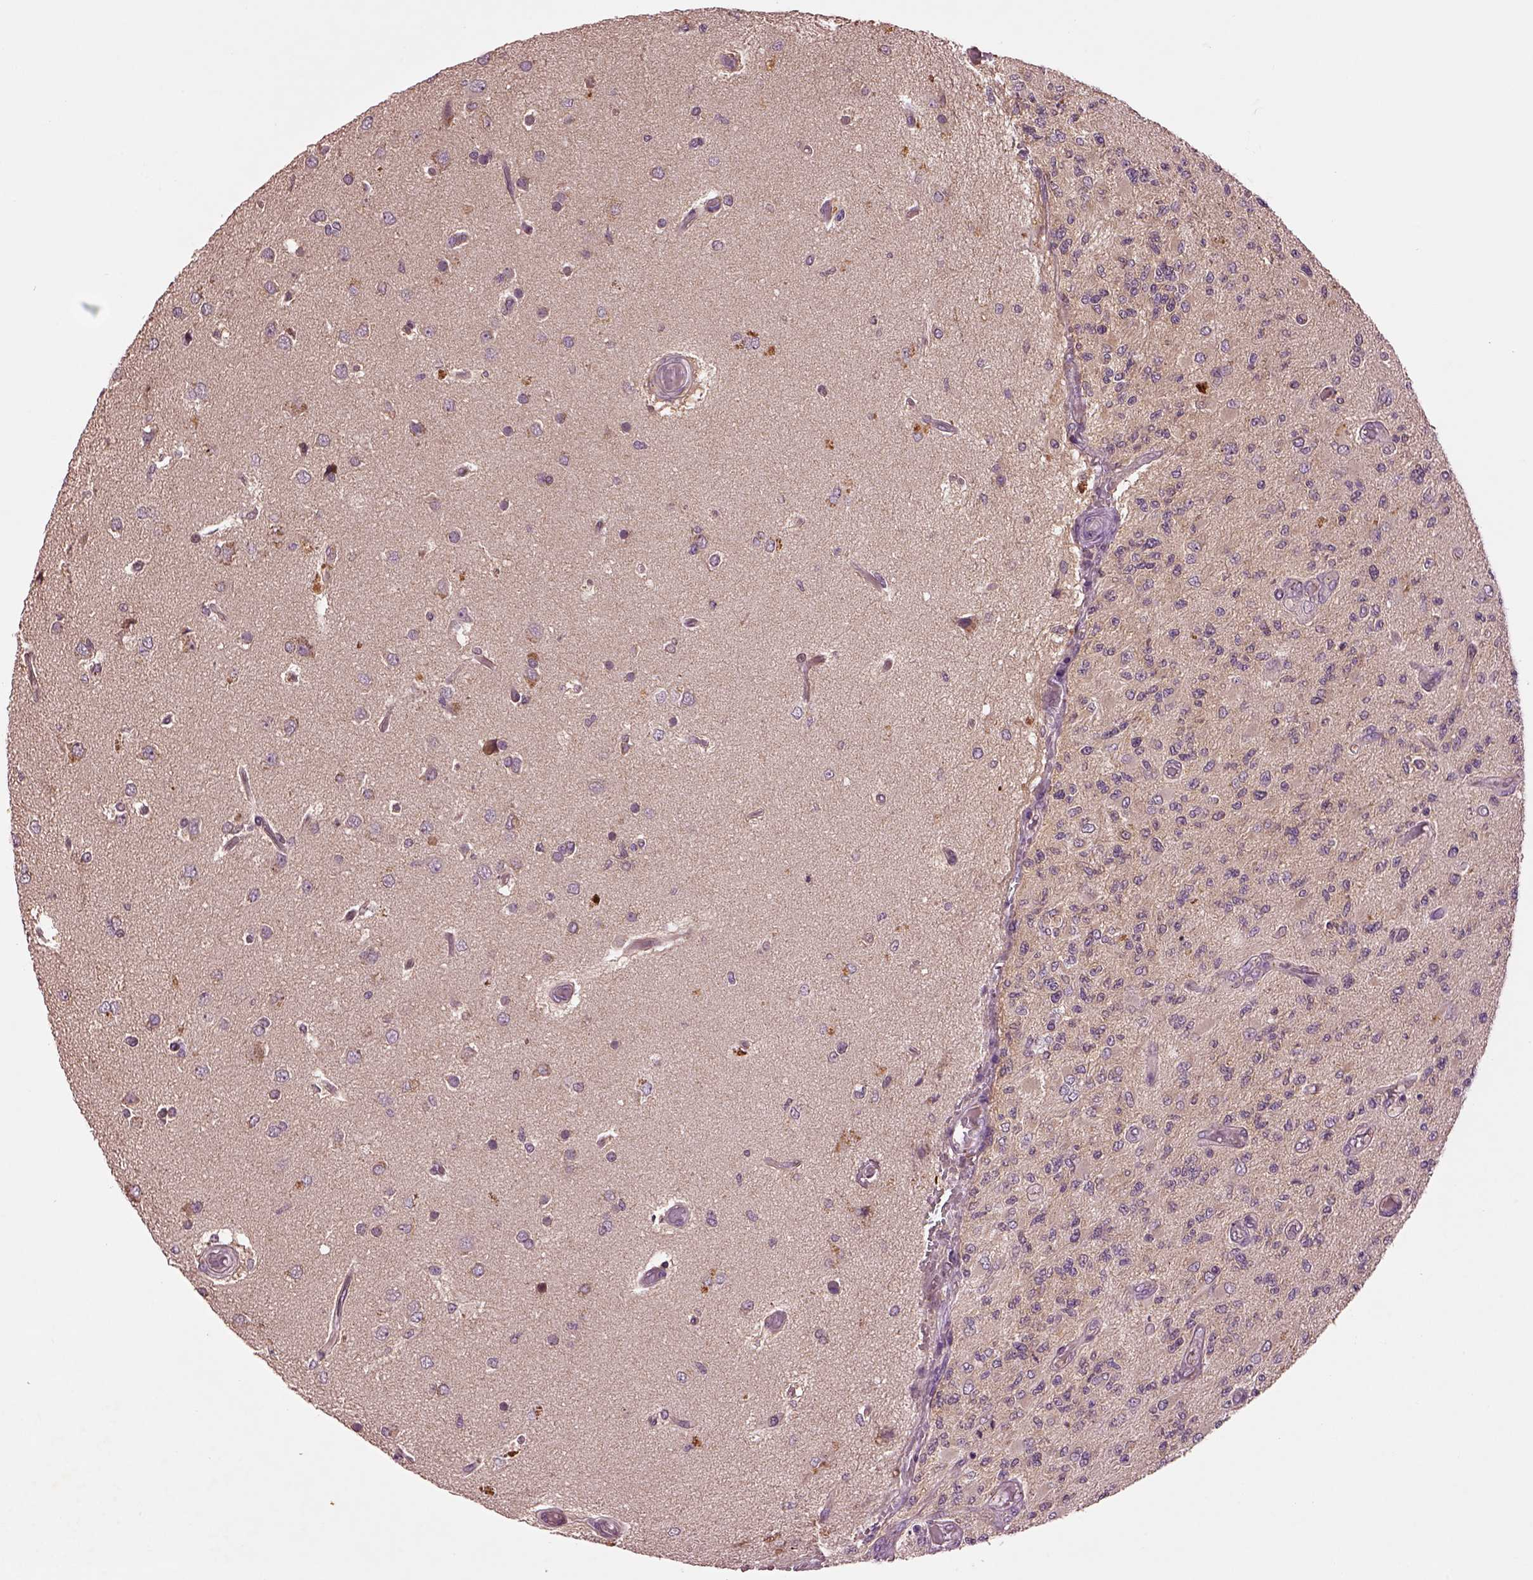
{"staining": {"intensity": "negative", "quantity": "none", "location": "none"}, "tissue": "glioma", "cell_type": "Tumor cells", "image_type": "cancer", "snomed": [{"axis": "morphology", "description": "Glioma, malignant, High grade"}, {"axis": "topography", "description": "Brain"}], "caption": "DAB (3,3'-diaminobenzidine) immunohistochemical staining of malignant glioma (high-grade) exhibits no significant expression in tumor cells.", "gene": "MTHFS", "patient": {"sex": "female", "age": 63}}